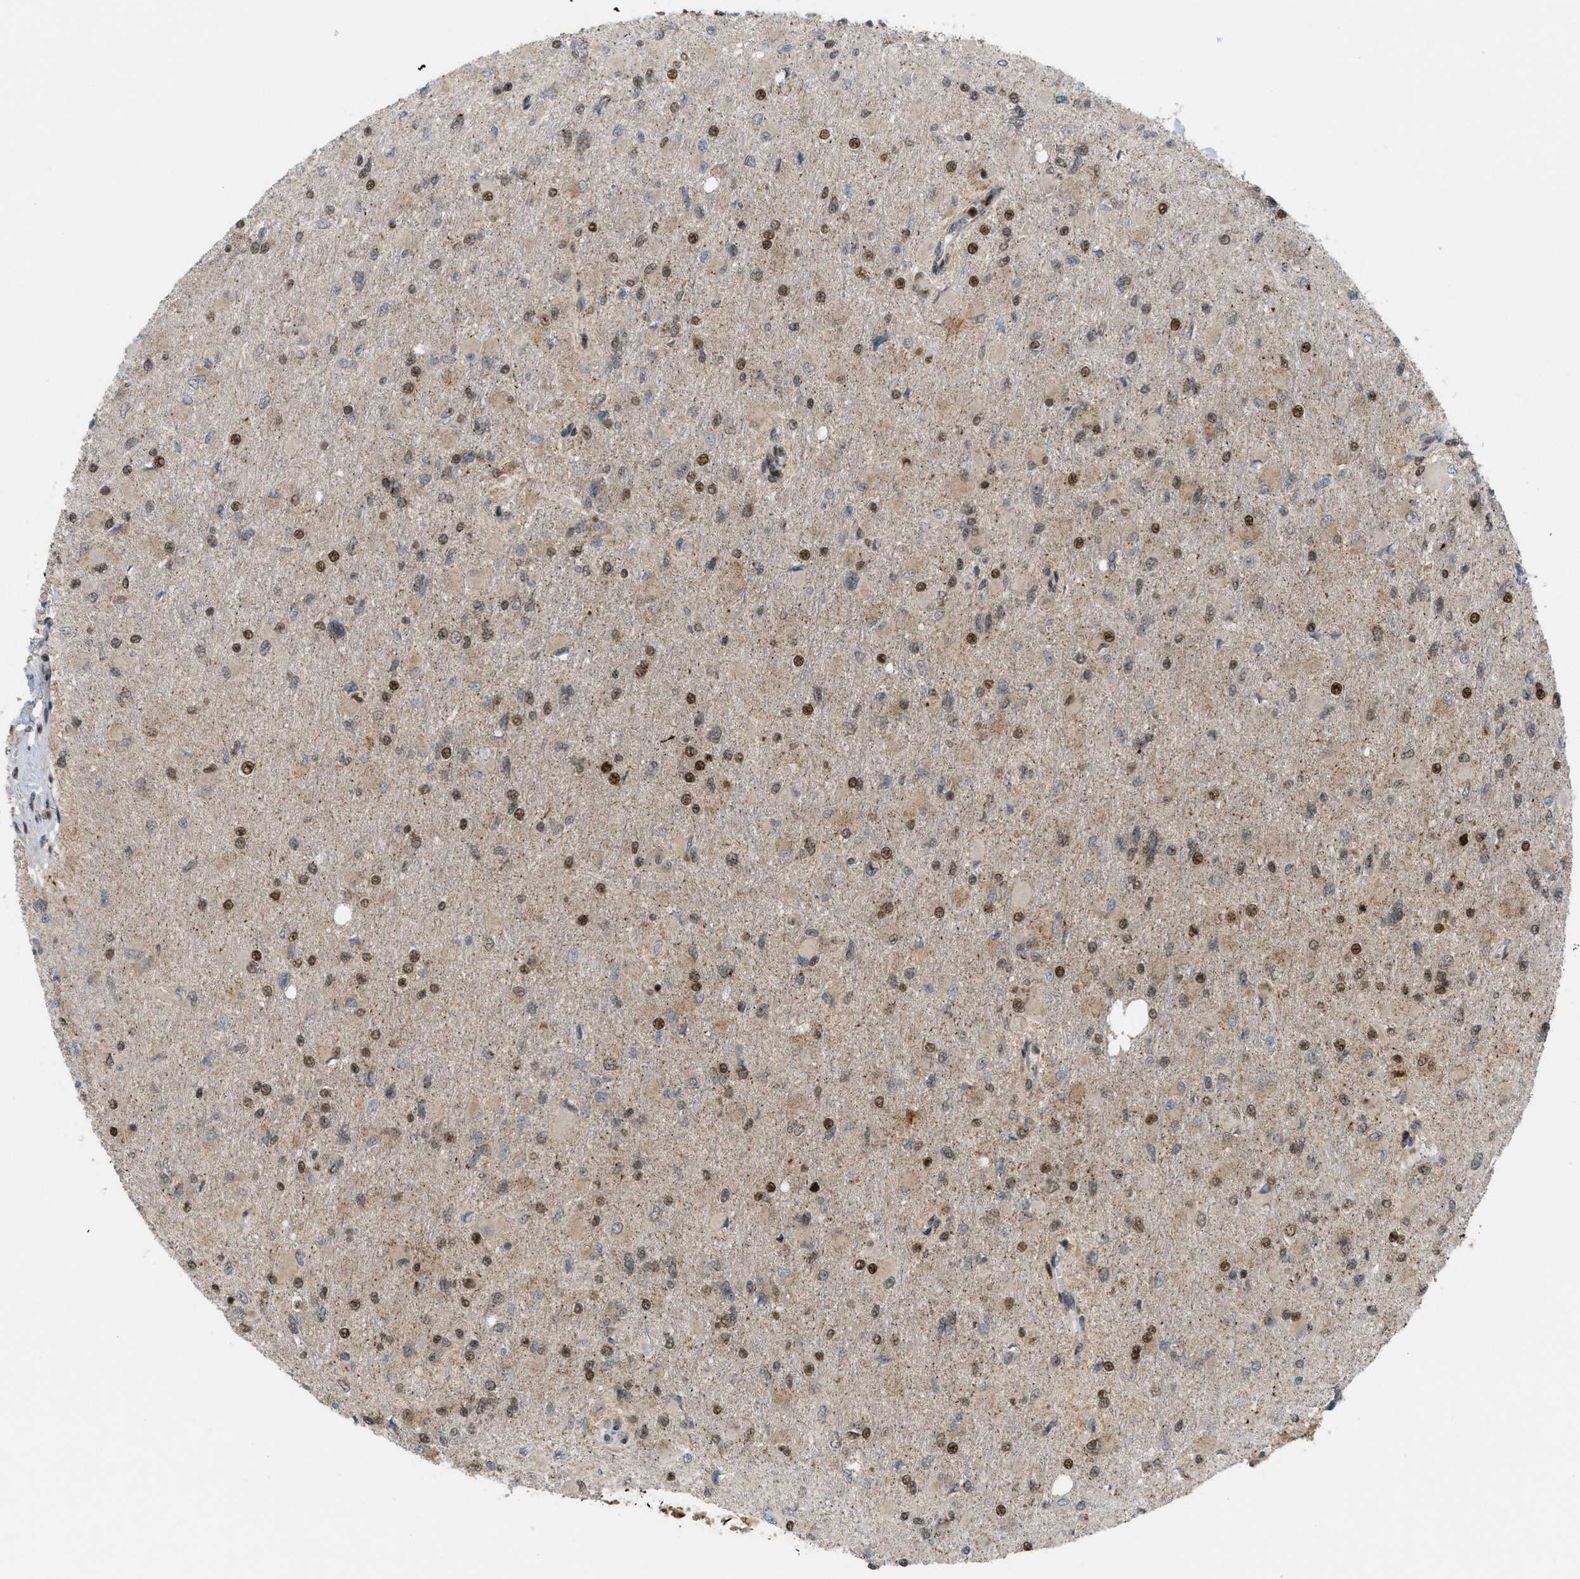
{"staining": {"intensity": "moderate", "quantity": "25%-75%", "location": "cytoplasmic/membranous,nuclear"}, "tissue": "glioma", "cell_type": "Tumor cells", "image_type": "cancer", "snomed": [{"axis": "morphology", "description": "Glioma, malignant, High grade"}, {"axis": "topography", "description": "Cerebral cortex"}], "caption": "Moderate cytoplasmic/membranous and nuclear positivity is seen in about 25%-75% of tumor cells in glioma.", "gene": "TLK1", "patient": {"sex": "female", "age": 36}}